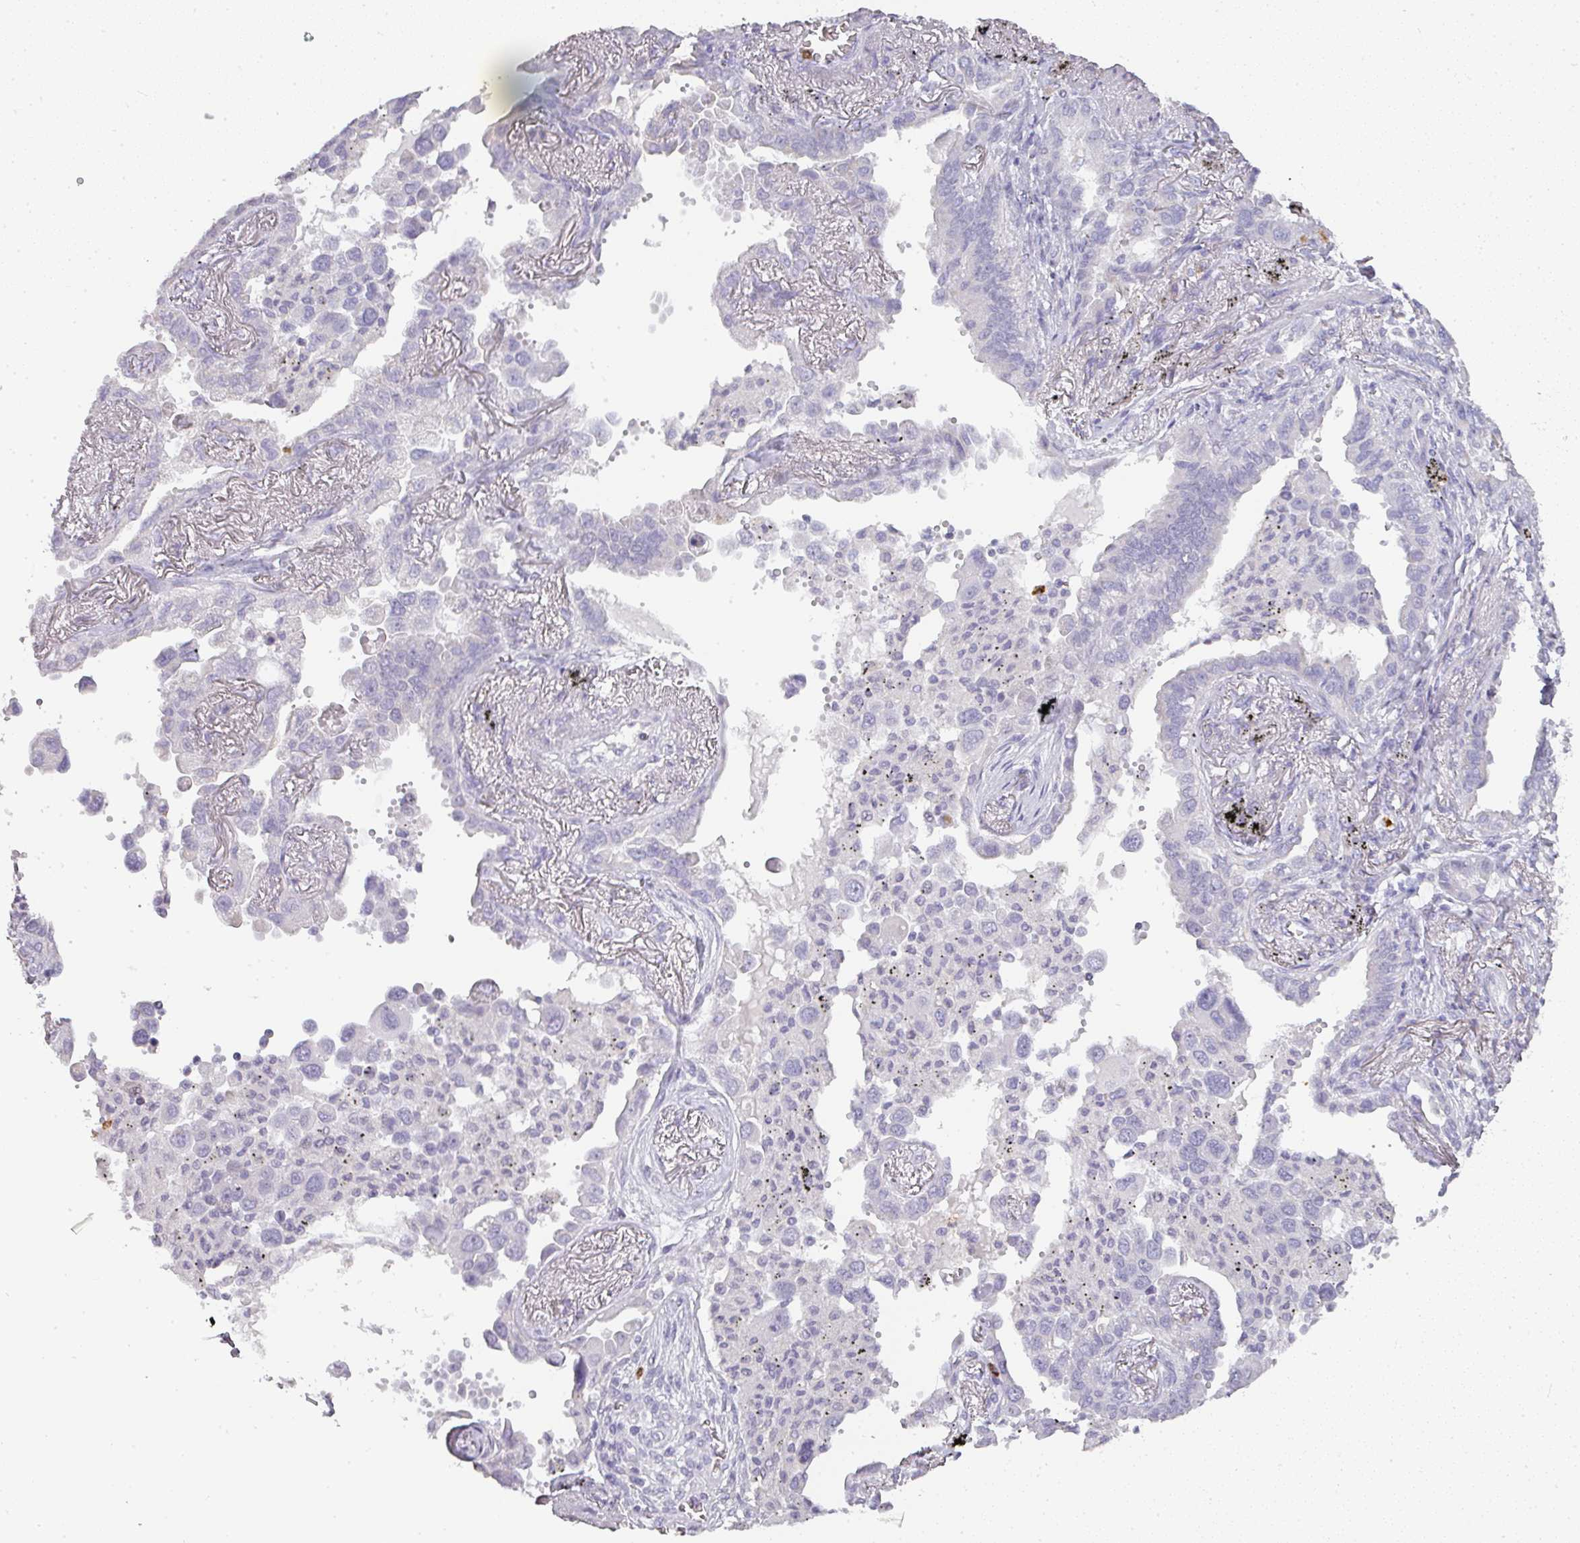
{"staining": {"intensity": "negative", "quantity": "none", "location": "none"}, "tissue": "lung cancer", "cell_type": "Tumor cells", "image_type": "cancer", "snomed": [{"axis": "morphology", "description": "Adenocarcinoma, NOS"}, {"axis": "topography", "description": "Lung"}], "caption": "Tumor cells show no significant staining in lung adenocarcinoma. (Immunohistochemistry (ihc), brightfield microscopy, high magnification).", "gene": "CAMP", "patient": {"sex": "male", "age": 67}}